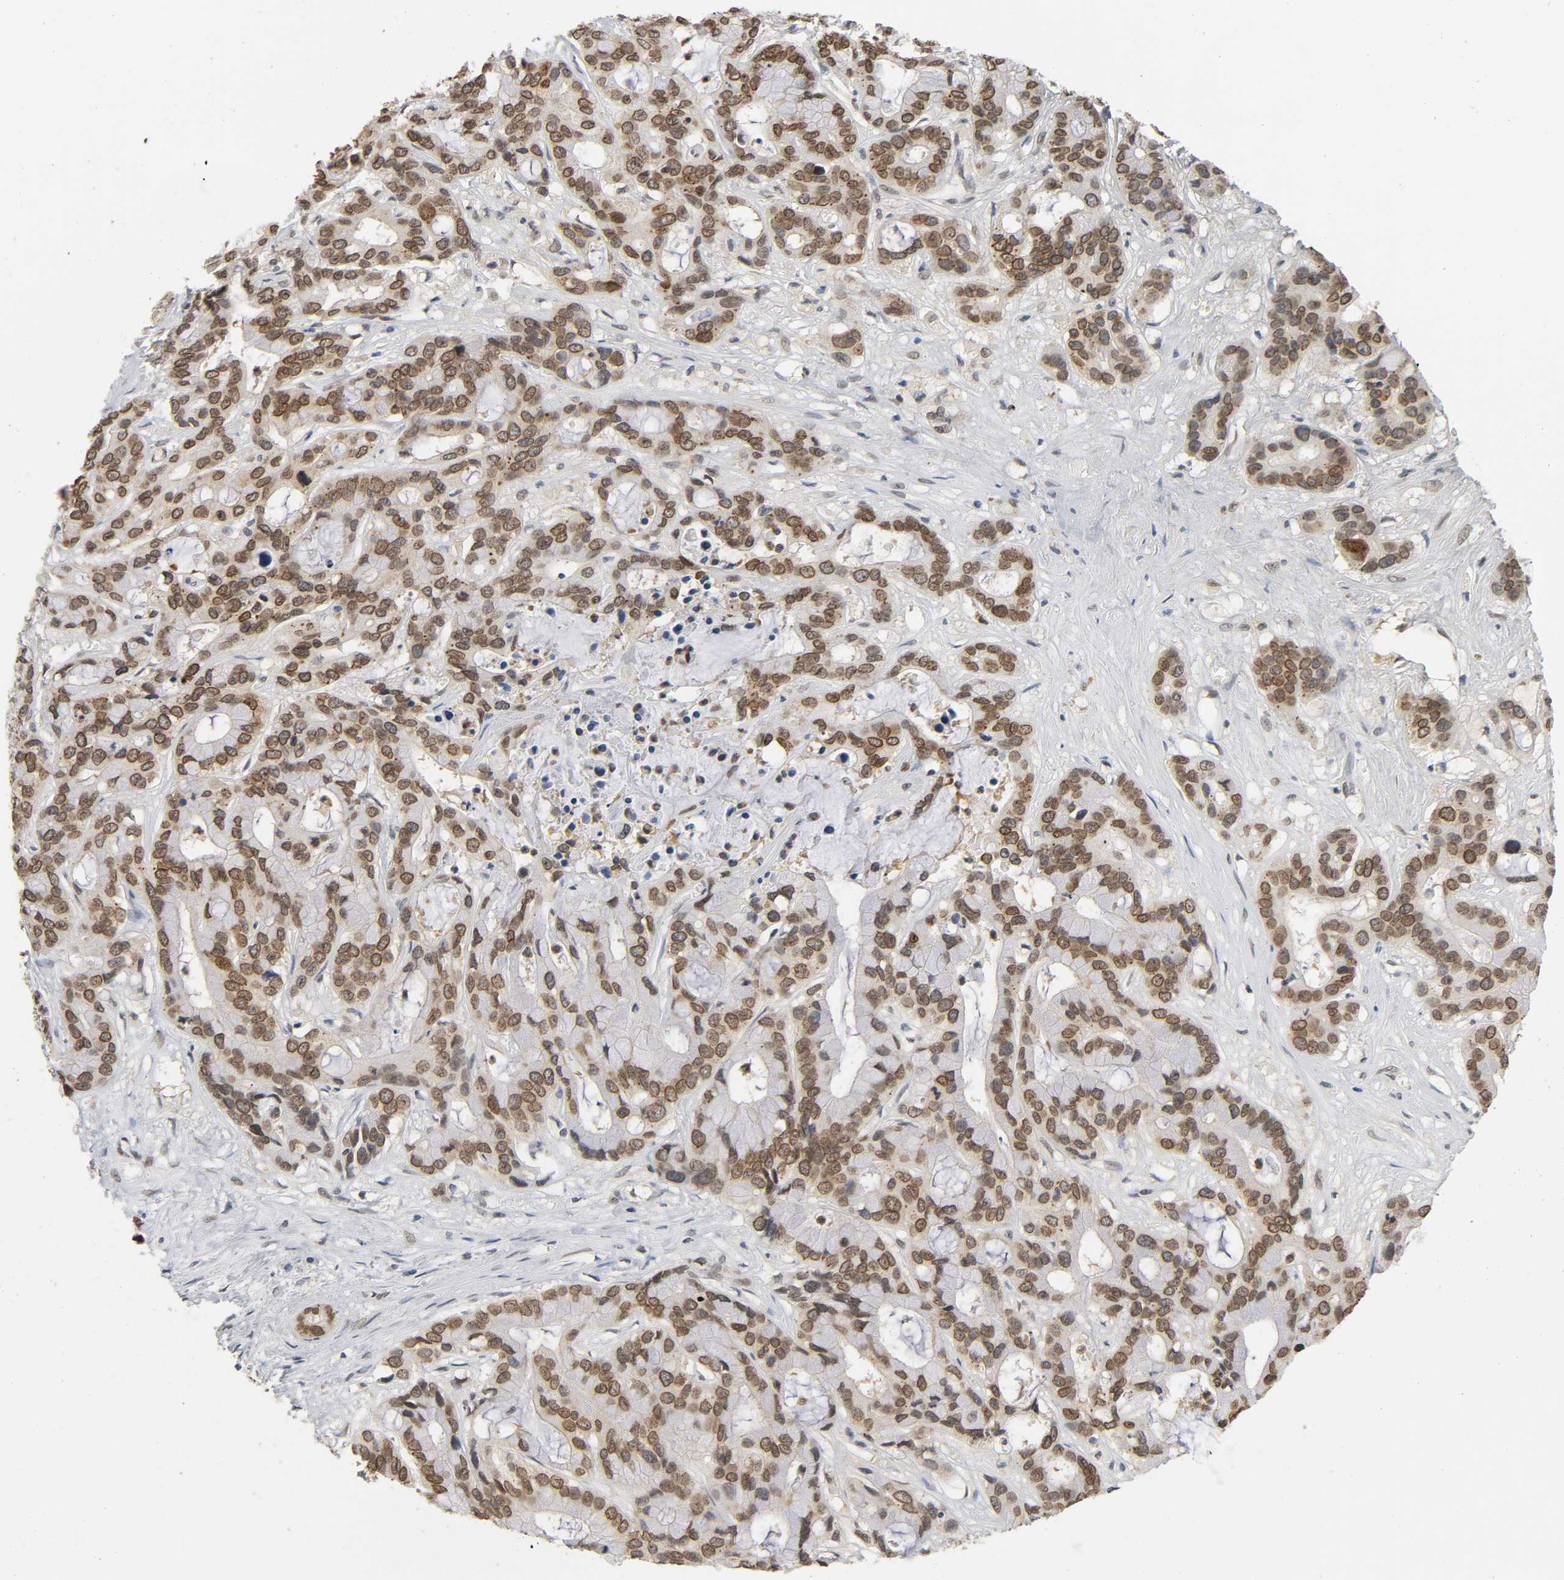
{"staining": {"intensity": "strong", "quantity": ">75%", "location": "cytoplasmic/membranous,nuclear"}, "tissue": "liver cancer", "cell_type": "Tumor cells", "image_type": "cancer", "snomed": [{"axis": "morphology", "description": "Cholangiocarcinoma"}, {"axis": "topography", "description": "Liver"}], "caption": "Immunohistochemical staining of human liver cholangiocarcinoma reveals high levels of strong cytoplasmic/membranous and nuclear positivity in about >75% of tumor cells.", "gene": "SUMO1", "patient": {"sex": "female", "age": 65}}